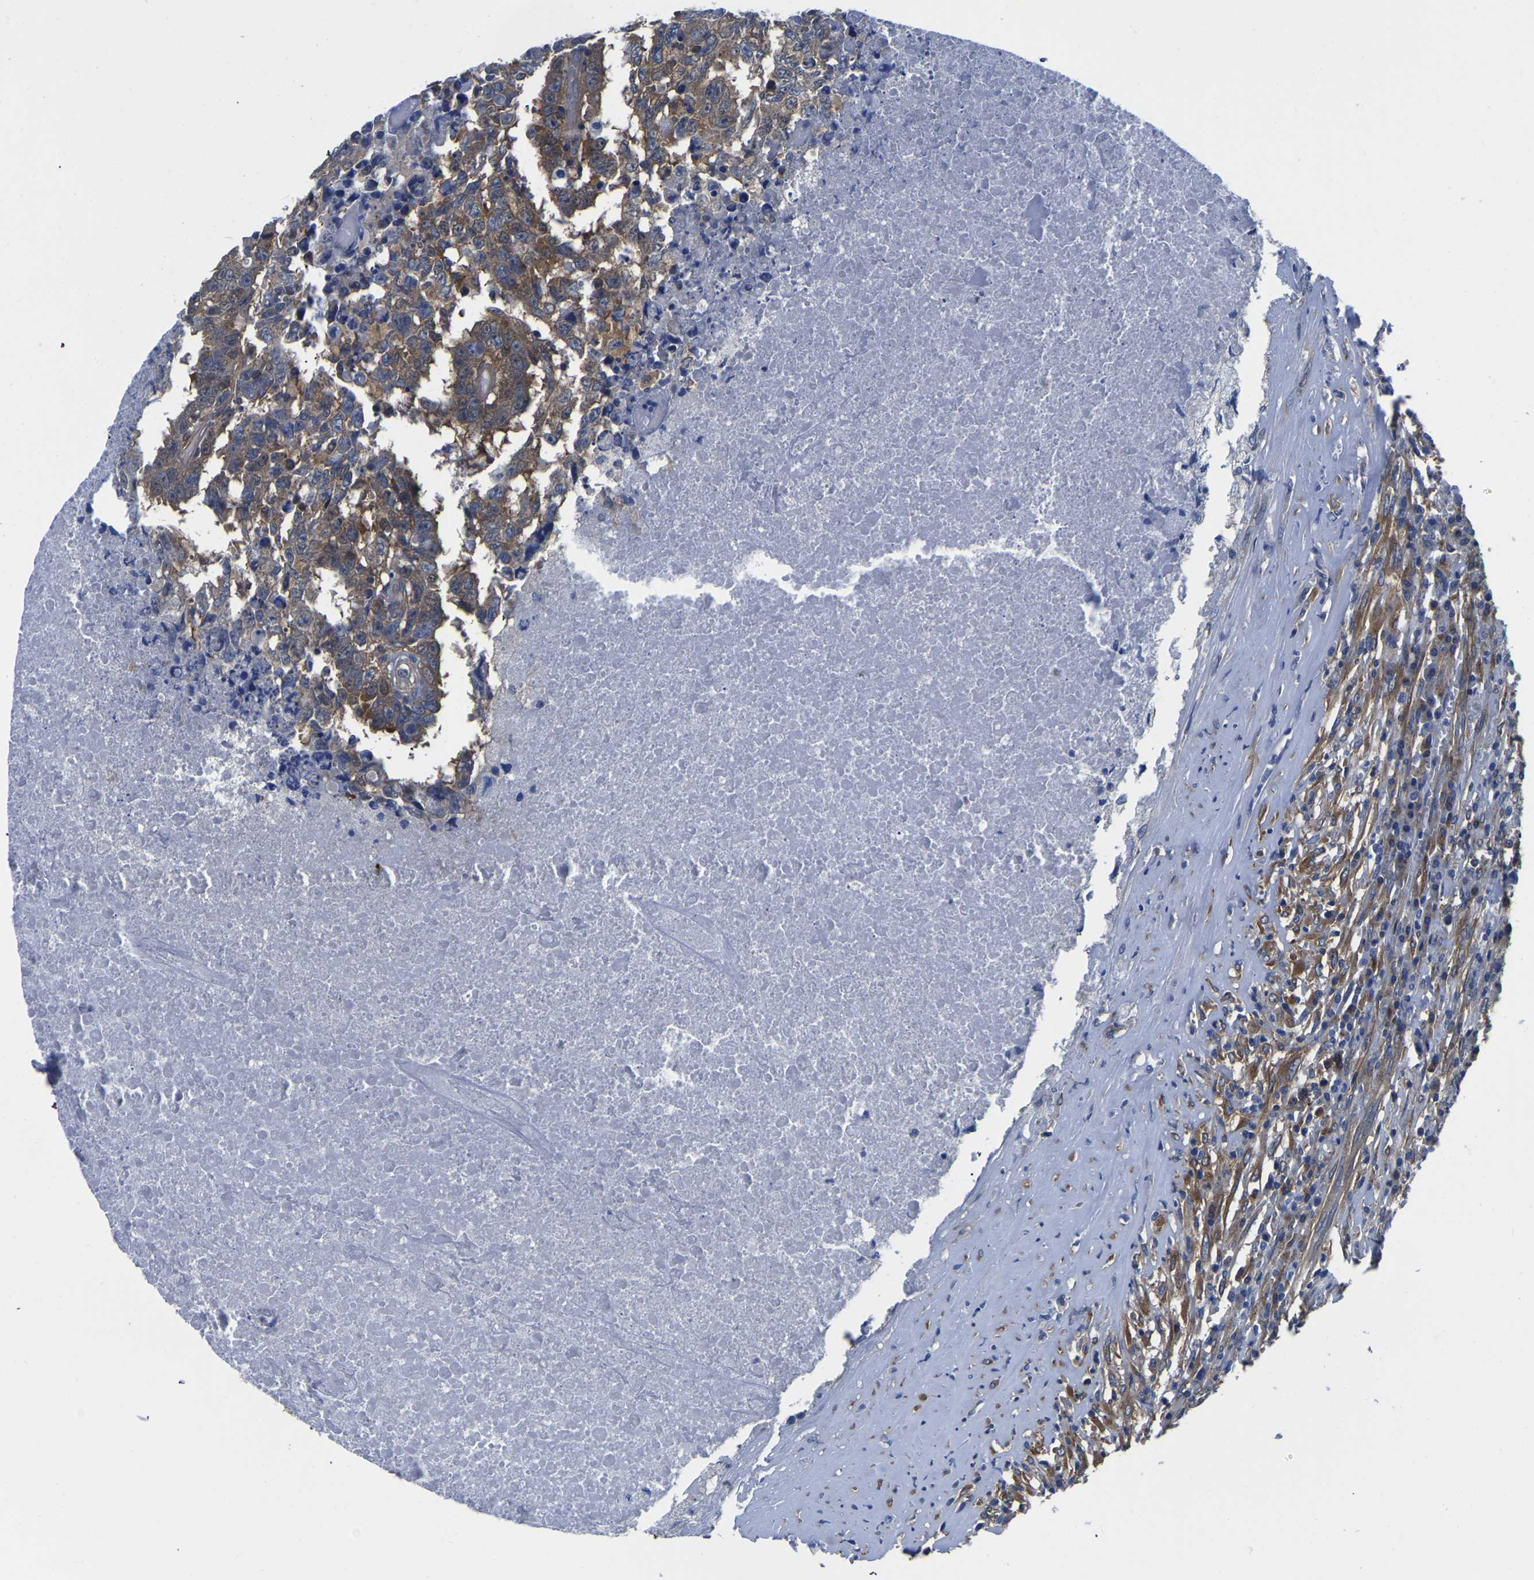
{"staining": {"intensity": "moderate", "quantity": ">75%", "location": "cytoplasmic/membranous"}, "tissue": "testis cancer", "cell_type": "Tumor cells", "image_type": "cancer", "snomed": [{"axis": "morphology", "description": "Necrosis, NOS"}, {"axis": "morphology", "description": "Carcinoma, Embryonal, NOS"}, {"axis": "topography", "description": "Testis"}], "caption": "Immunohistochemical staining of human testis cancer demonstrates medium levels of moderate cytoplasmic/membranous protein staining in approximately >75% of tumor cells.", "gene": "TFG", "patient": {"sex": "male", "age": 19}}